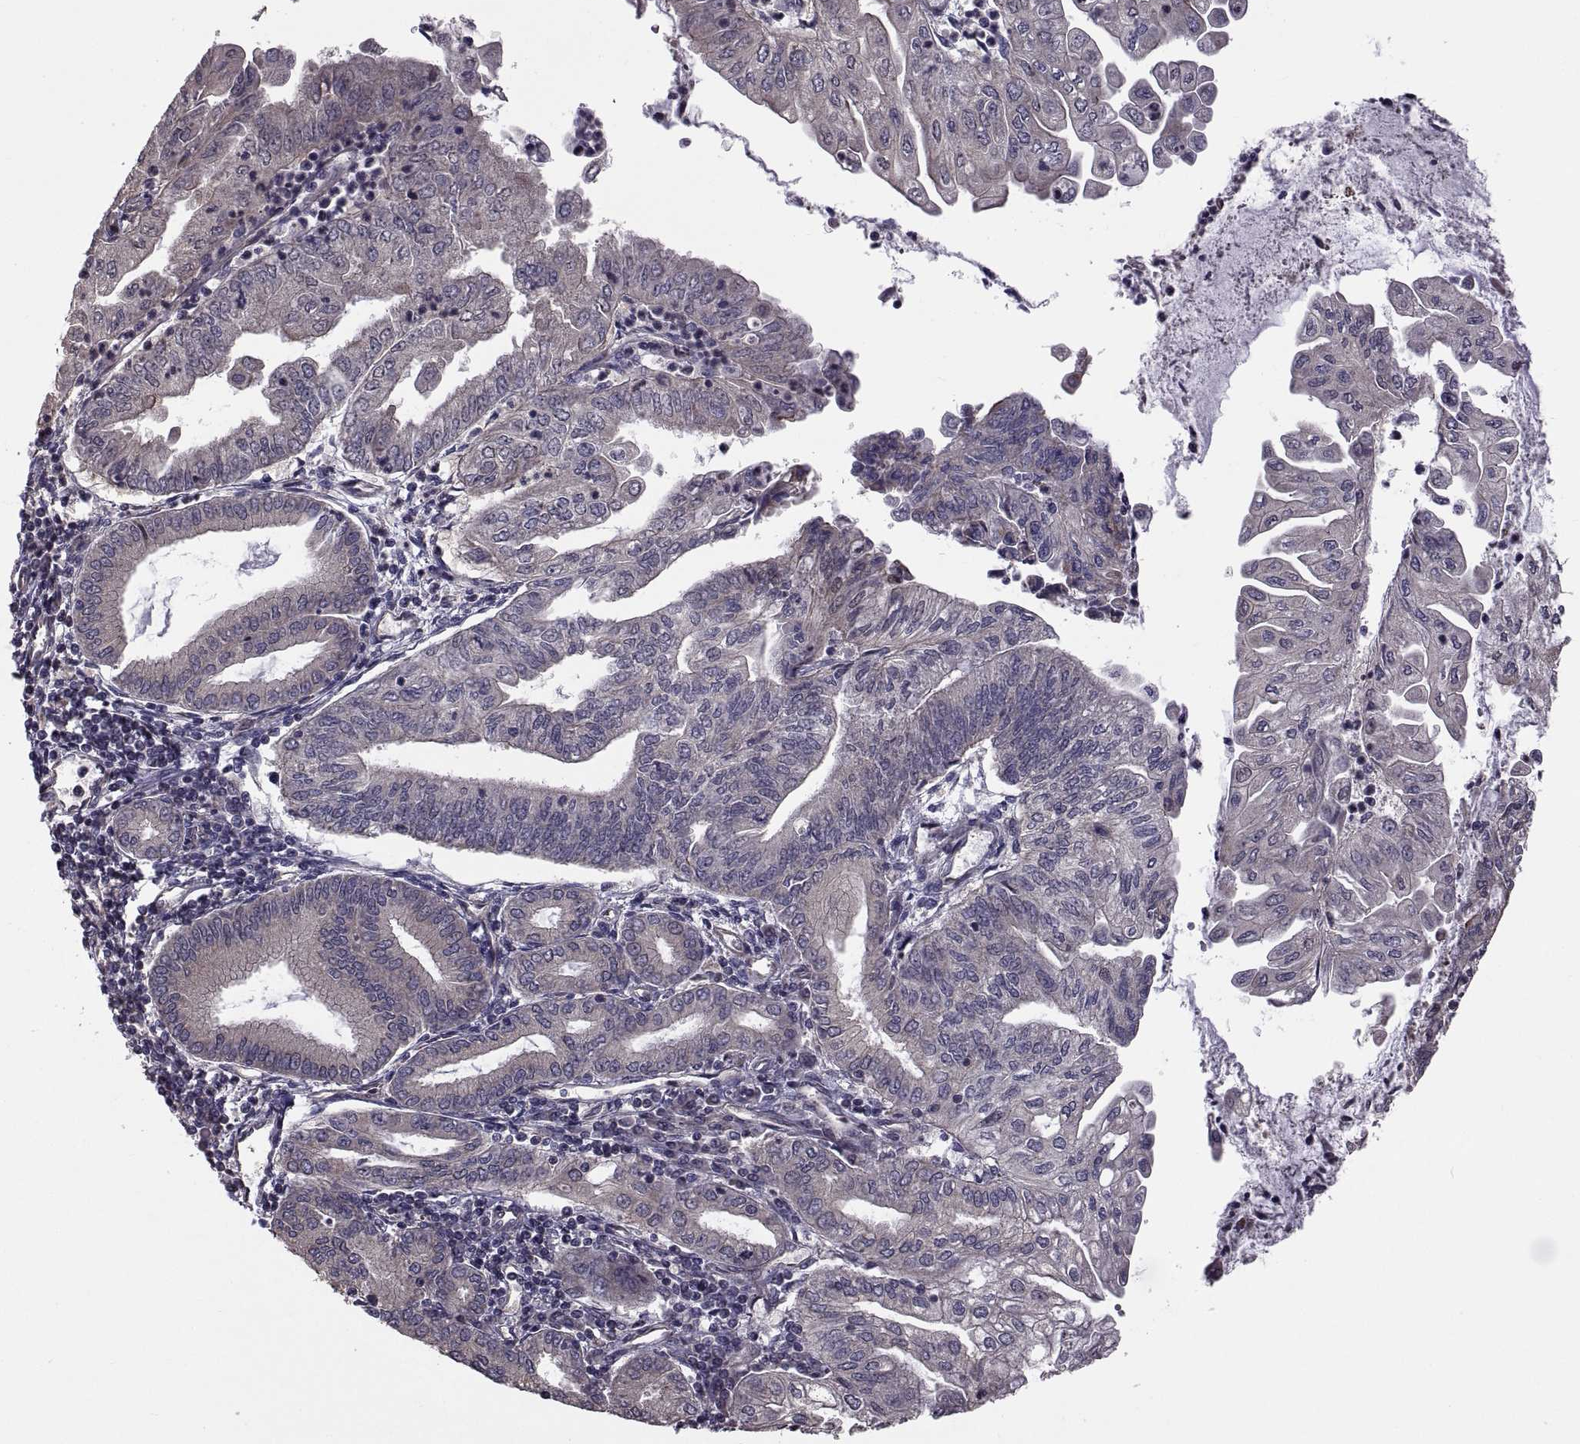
{"staining": {"intensity": "negative", "quantity": "none", "location": "none"}, "tissue": "endometrial cancer", "cell_type": "Tumor cells", "image_type": "cancer", "snomed": [{"axis": "morphology", "description": "Adenocarcinoma, NOS"}, {"axis": "topography", "description": "Endometrium"}], "caption": "Tumor cells are negative for brown protein staining in endometrial cancer (adenocarcinoma).", "gene": "PMM2", "patient": {"sex": "female", "age": 55}}